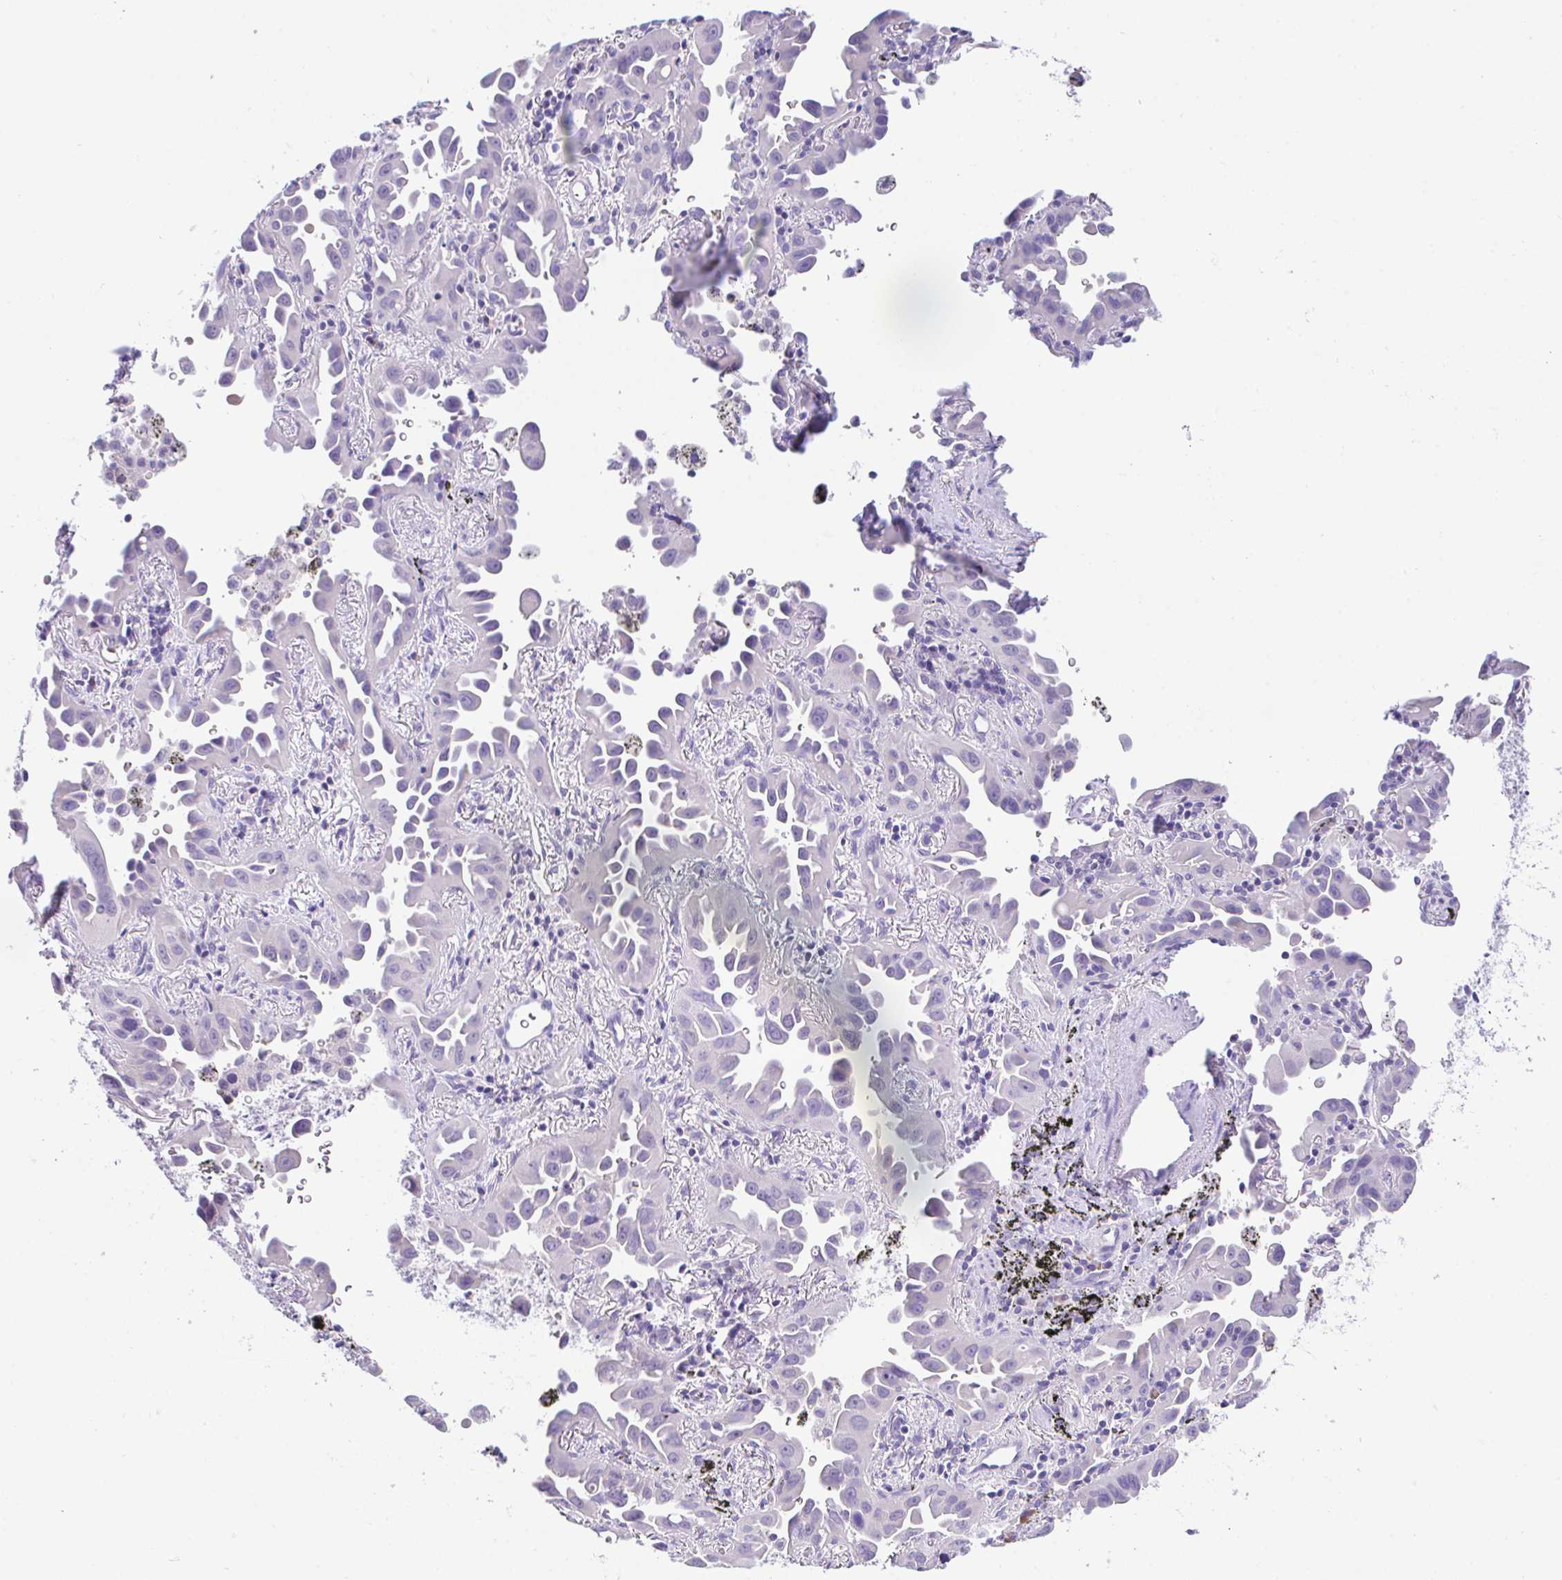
{"staining": {"intensity": "negative", "quantity": "none", "location": "none"}, "tissue": "lung cancer", "cell_type": "Tumor cells", "image_type": "cancer", "snomed": [{"axis": "morphology", "description": "Adenocarcinoma, NOS"}, {"axis": "topography", "description": "Lung"}], "caption": "There is no significant positivity in tumor cells of lung cancer. (Stains: DAB immunohistochemistry with hematoxylin counter stain, Microscopy: brightfield microscopy at high magnification).", "gene": "HACD4", "patient": {"sex": "male", "age": 68}}